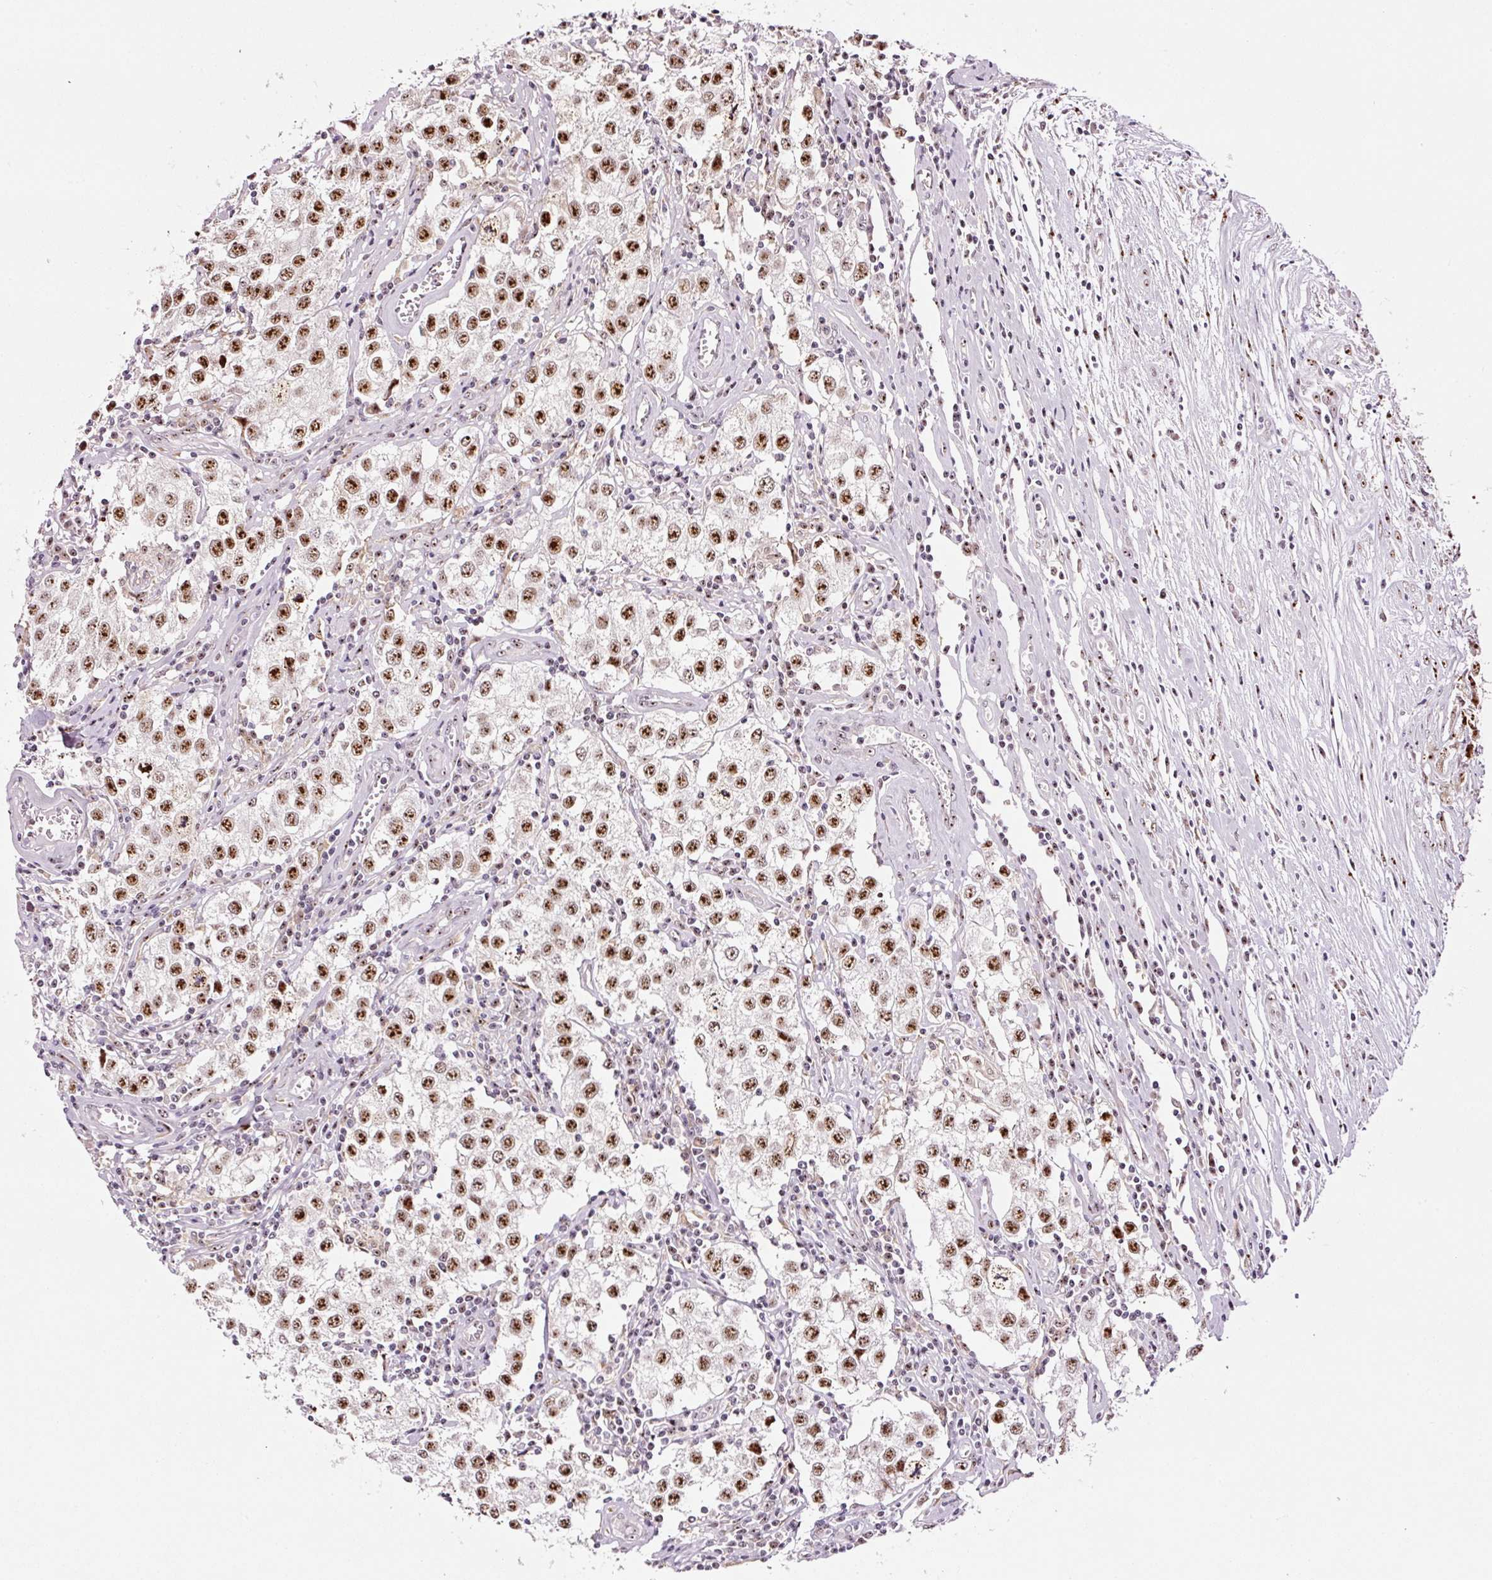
{"staining": {"intensity": "moderate", "quantity": ">75%", "location": "nuclear"}, "tissue": "testis cancer", "cell_type": "Tumor cells", "image_type": "cancer", "snomed": [{"axis": "morphology", "description": "Seminoma, NOS"}, {"axis": "morphology", "description": "Carcinoma, Embryonal, NOS"}, {"axis": "topography", "description": "Testis"}], "caption": "Protein positivity by IHC exhibits moderate nuclear positivity in approximately >75% of tumor cells in testis embryonal carcinoma.", "gene": "GNL3", "patient": {"sex": "male", "age": 43}}